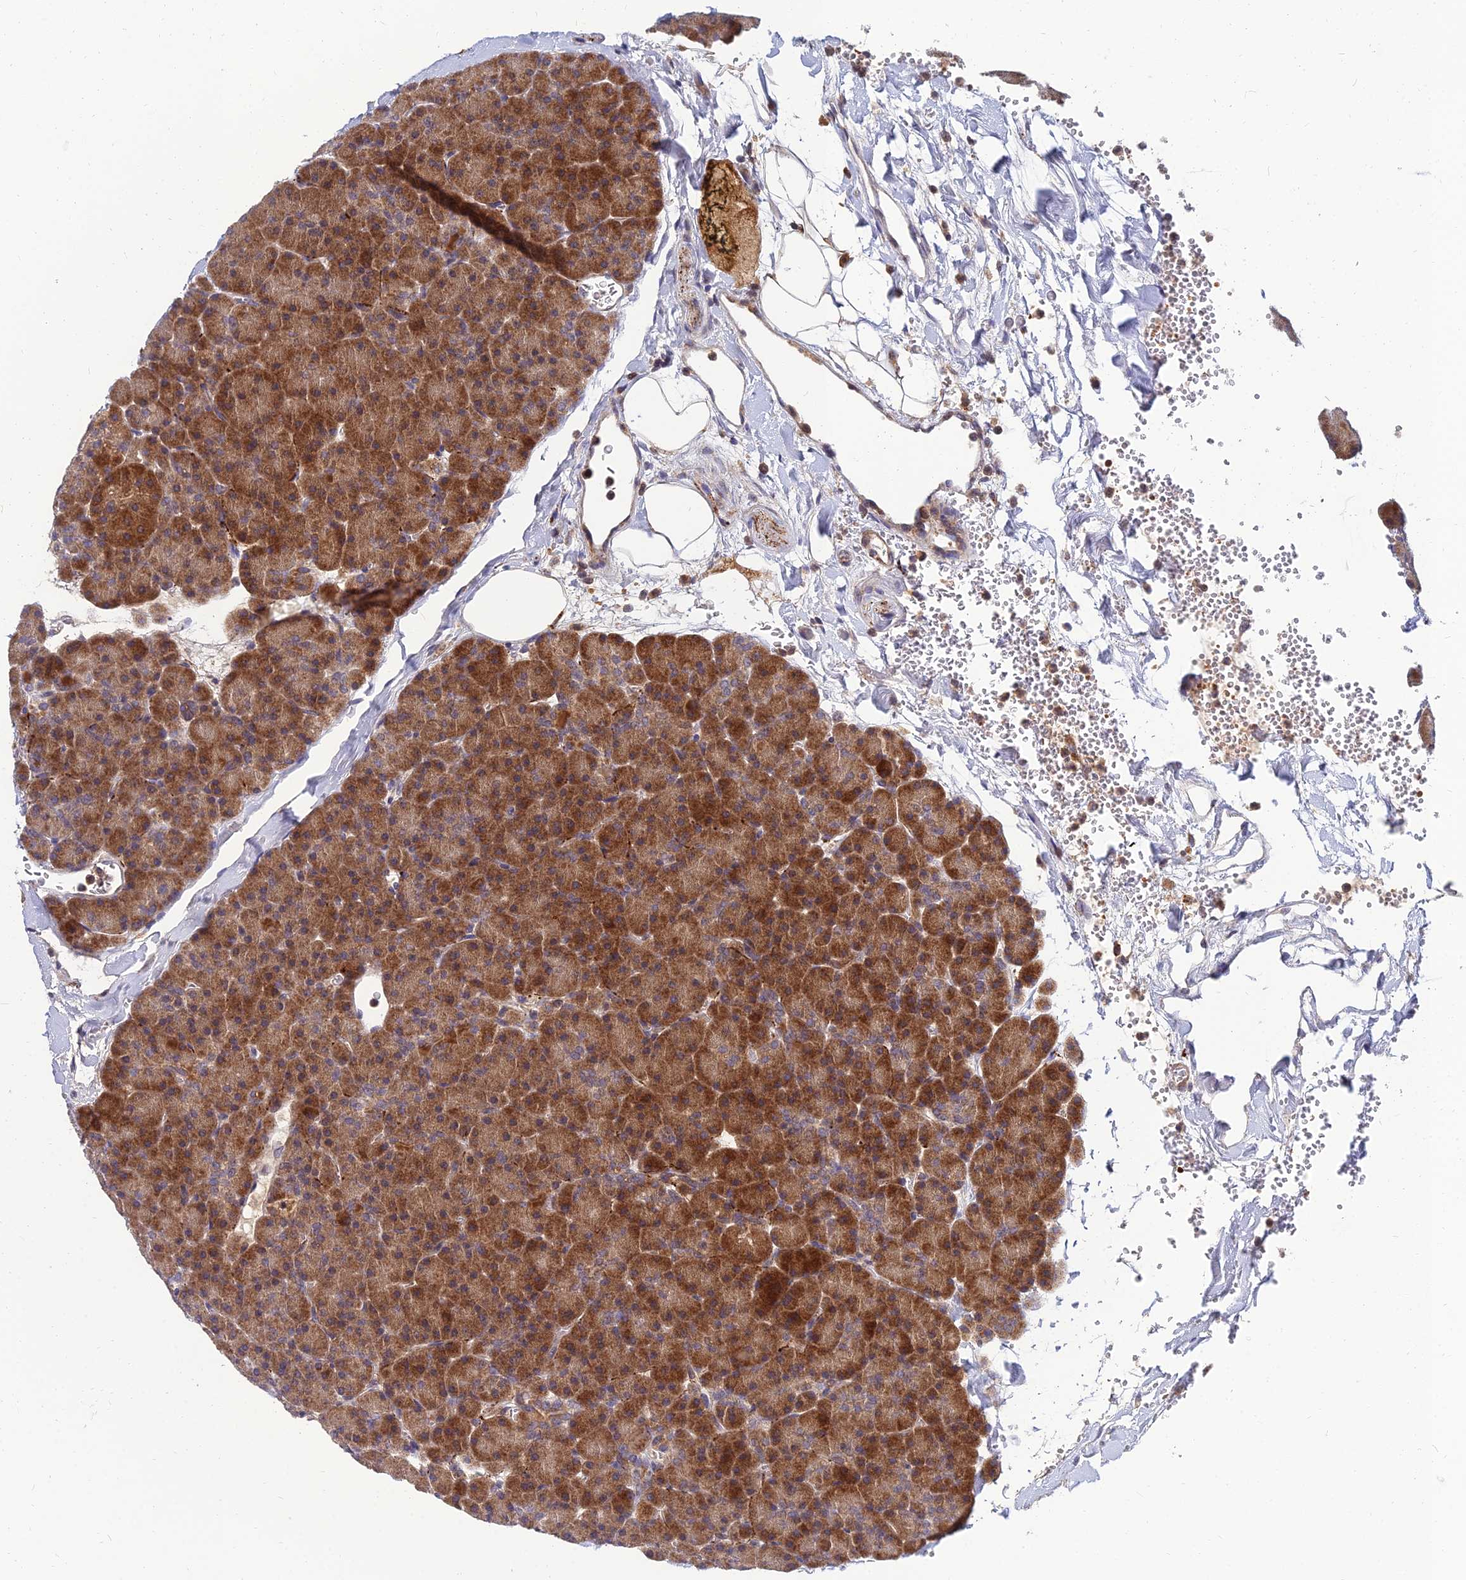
{"staining": {"intensity": "strong", "quantity": "25%-75%", "location": "cytoplasmic/membranous"}, "tissue": "pancreas", "cell_type": "Exocrine glandular cells", "image_type": "normal", "snomed": [{"axis": "morphology", "description": "Normal tissue, NOS"}, {"axis": "topography", "description": "Pancreas"}], "caption": "Immunohistochemistry photomicrograph of benign human pancreas stained for a protein (brown), which demonstrates high levels of strong cytoplasmic/membranous positivity in approximately 25%-75% of exocrine glandular cells.", "gene": "NPY", "patient": {"sex": "male", "age": 36}}